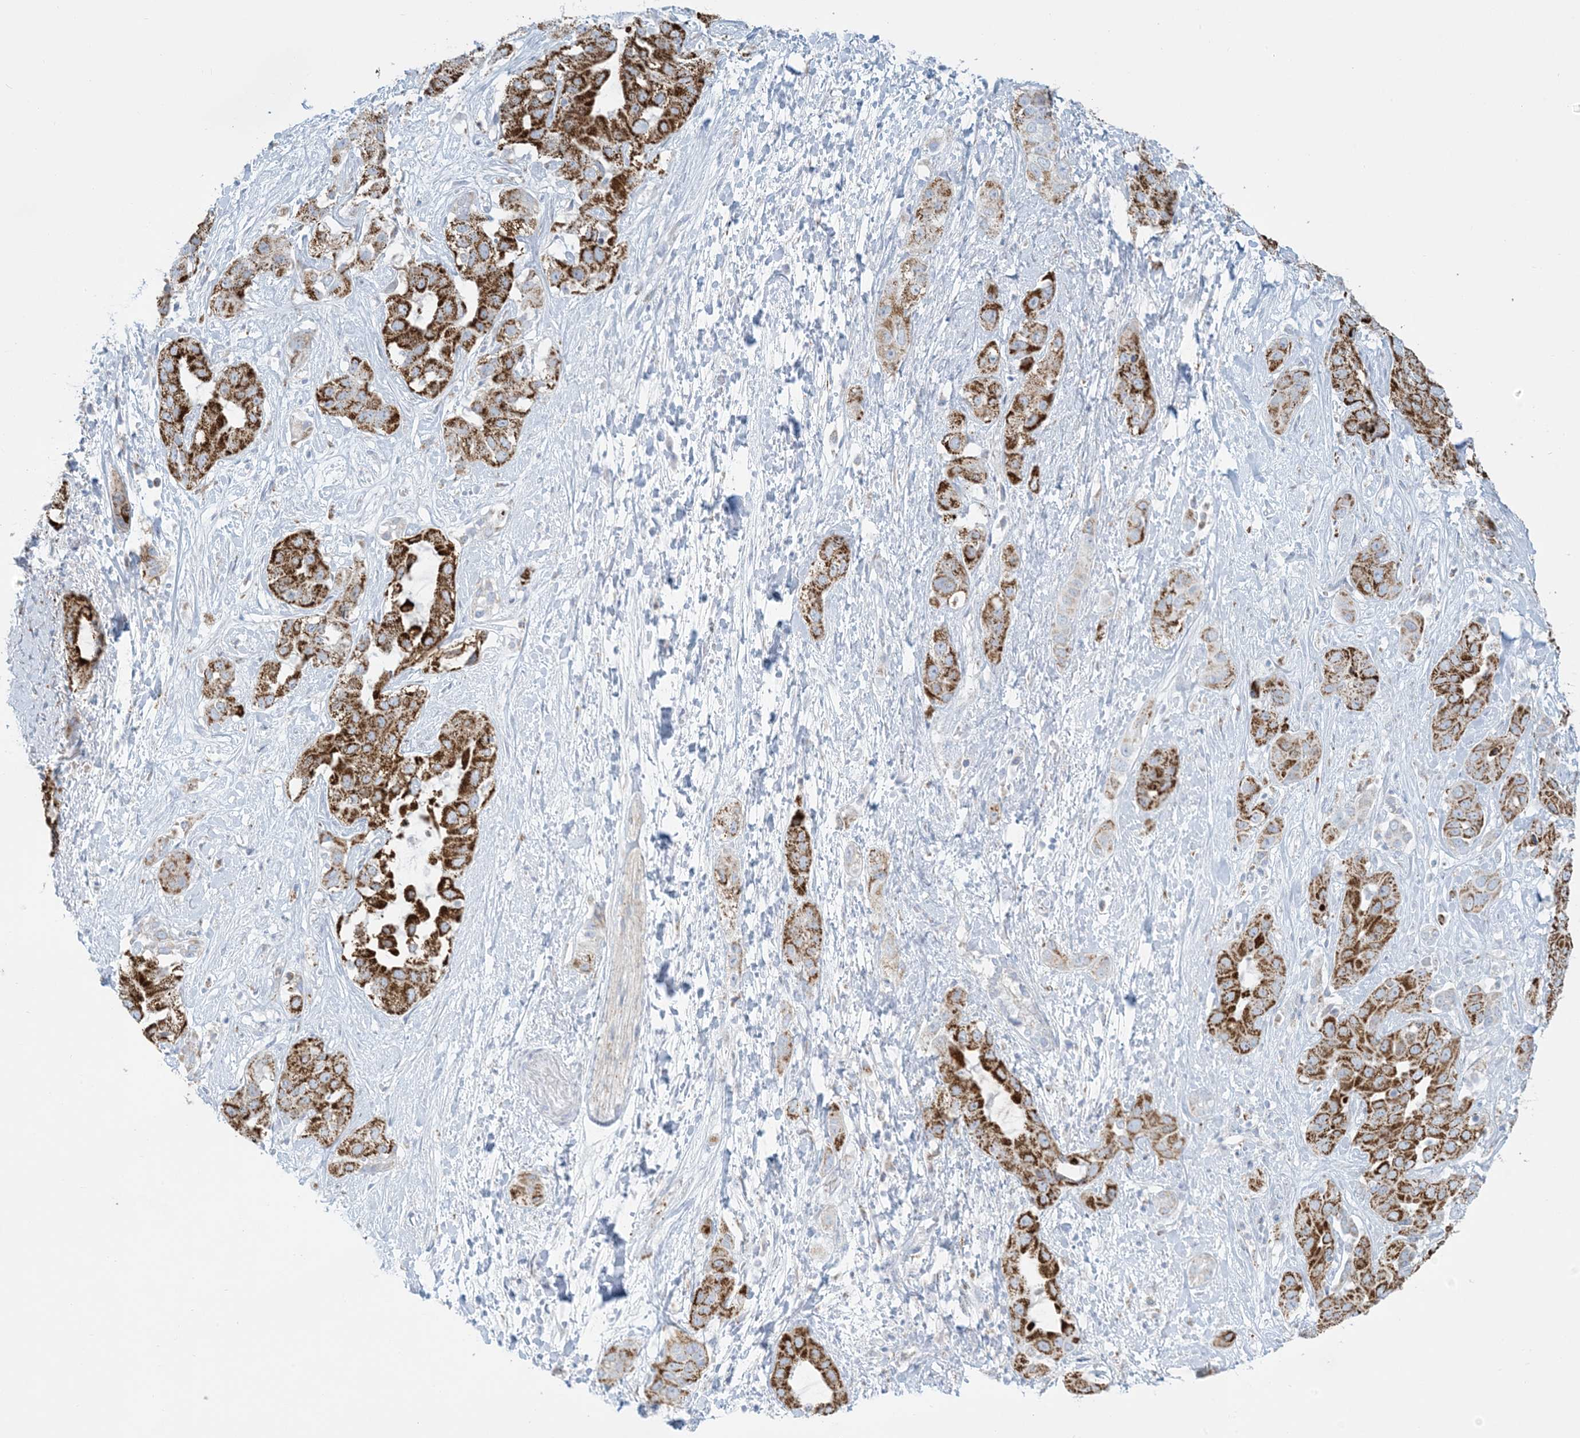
{"staining": {"intensity": "strong", "quantity": ">75%", "location": "cytoplasmic/membranous"}, "tissue": "liver cancer", "cell_type": "Tumor cells", "image_type": "cancer", "snomed": [{"axis": "morphology", "description": "Cholangiocarcinoma"}, {"axis": "topography", "description": "Liver"}], "caption": "Liver cancer stained for a protein (brown) shows strong cytoplasmic/membranous positive positivity in approximately >75% of tumor cells.", "gene": "ZDHHC4", "patient": {"sex": "female", "age": 52}}